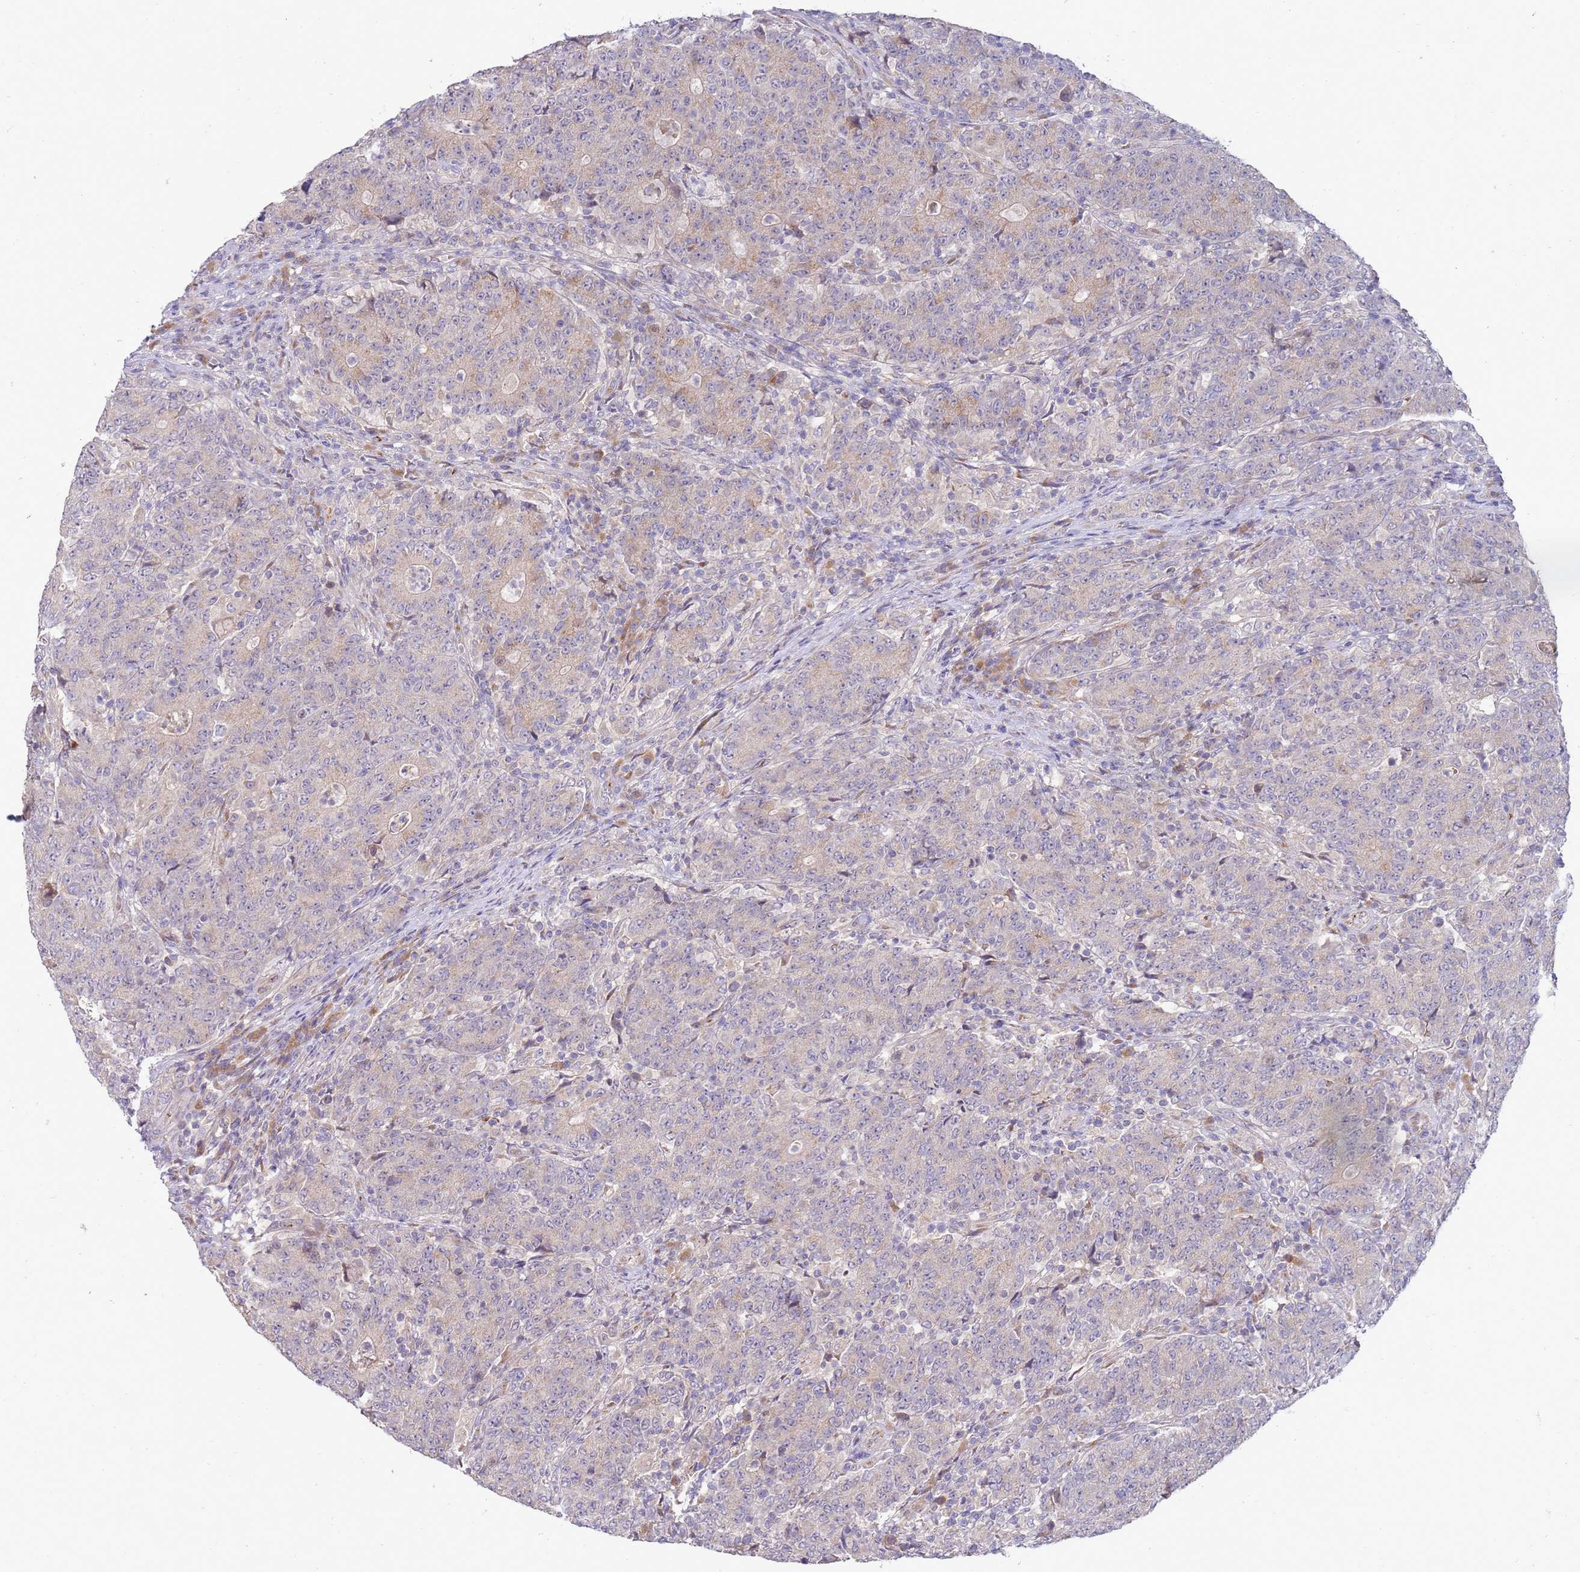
{"staining": {"intensity": "weak", "quantity": "<25%", "location": "cytoplasmic/membranous"}, "tissue": "colorectal cancer", "cell_type": "Tumor cells", "image_type": "cancer", "snomed": [{"axis": "morphology", "description": "Adenocarcinoma, NOS"}, {"axis": "topography", "description": "Colon"}], "caption": "This is a micrograph of IHC staining of colorectal adenocarcinoma, which shows no positivity in tumor cells.", "gene": "NMUR2", "patient": {"sex": "female", "age": 75}}